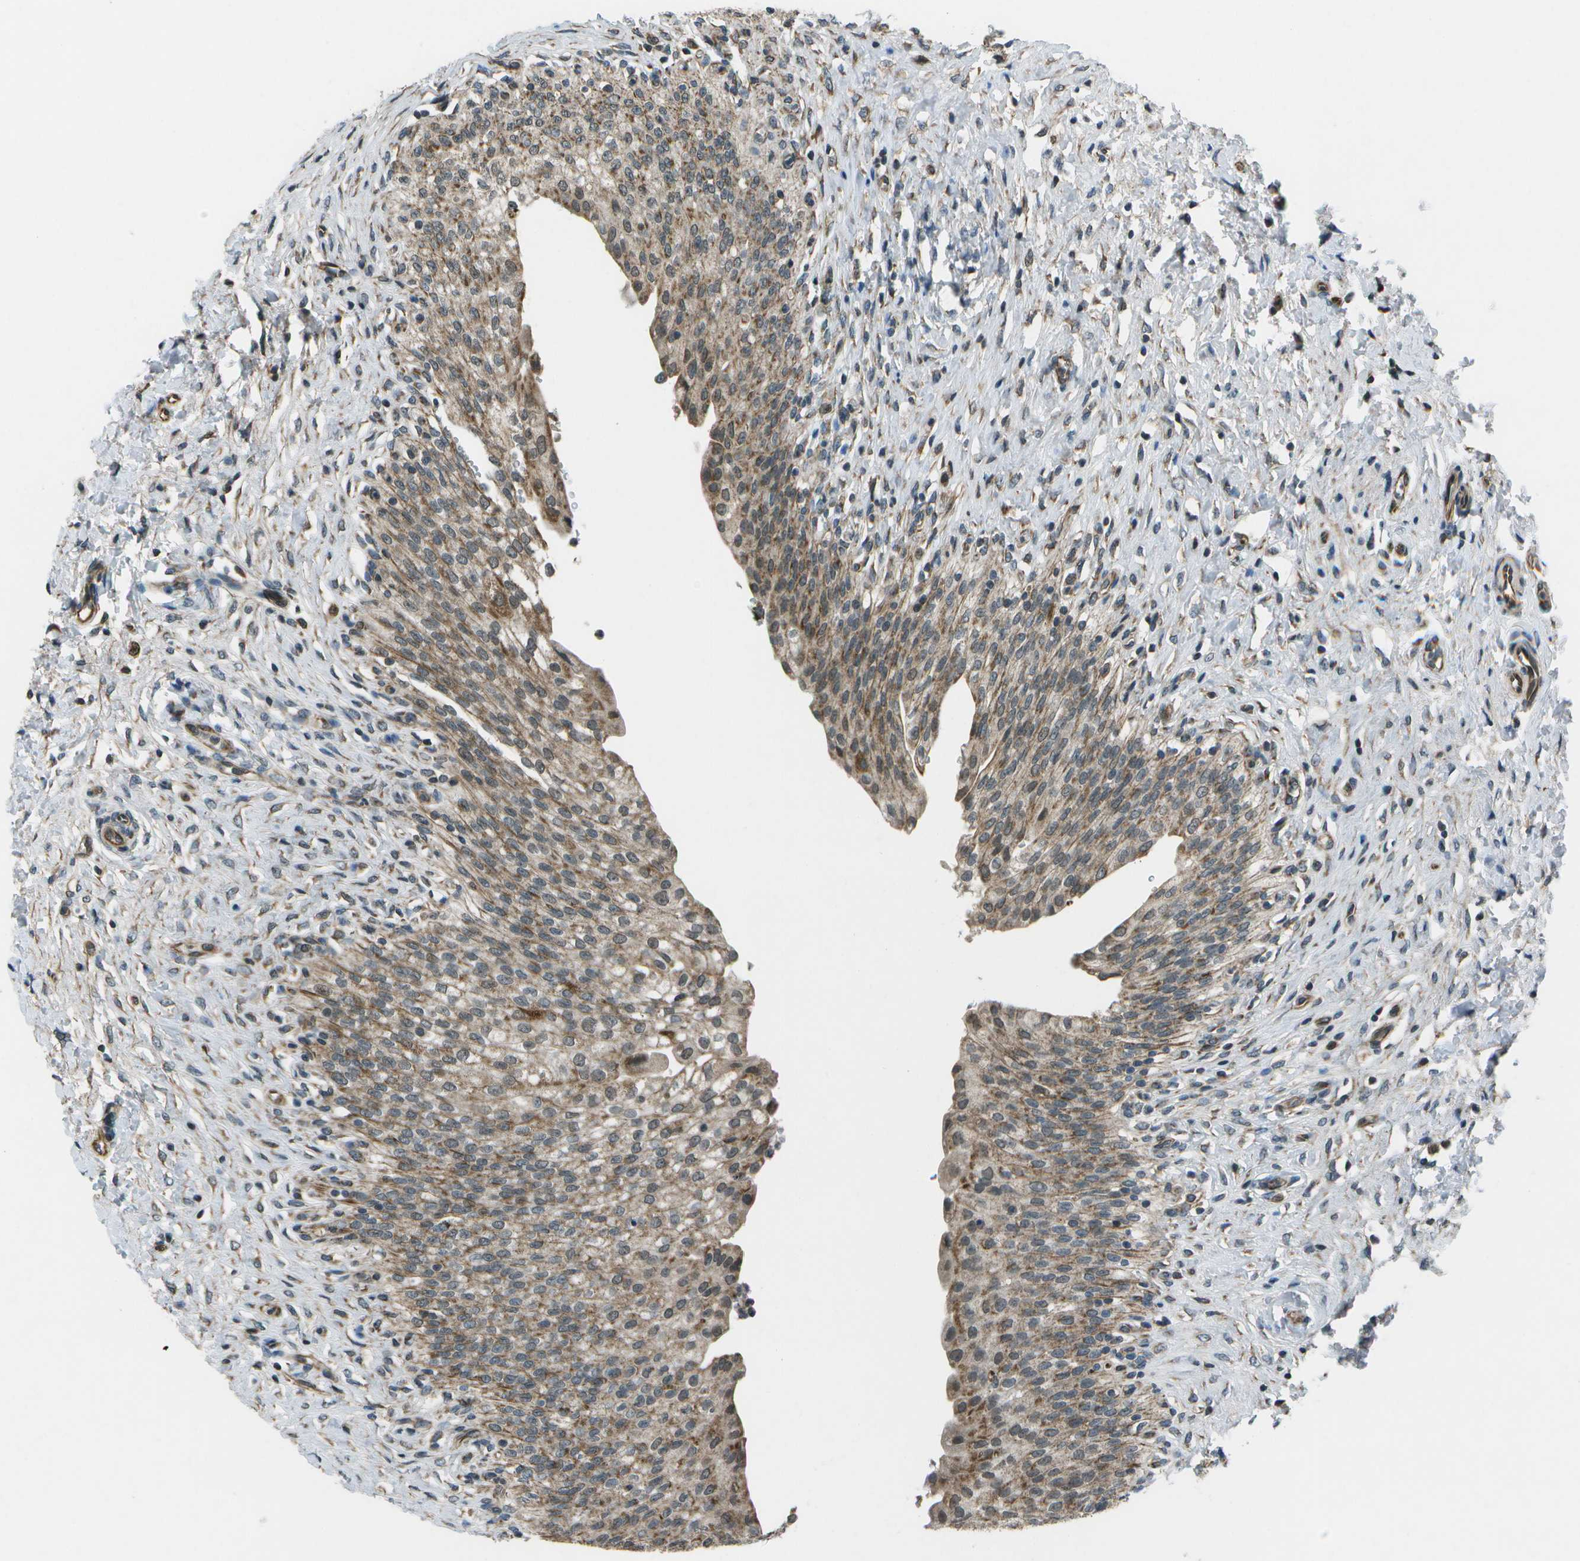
{"staining": {"intensity": "moderate", "quantity": "25%-75%", "location": "cytoplasmic/membranous,nuclear"}, "tissue": "urinary bladder", "cell_type": "Urothelial cells", "image_type": "normal", "snomed": [{"axis": "morphology", "description": "Urothelial carcinoma, High grade"}, {"axis": "topography", "description": "Urinary bladder"}], "caption": "An immunohistochemistry (IHC) micrograph of benign tissue is shown. Protein staining in brown highlights moderate cytoplasmic/membranous,nuclear positivity in urinary bladder within urothelial cells.", "gene": "EIF2AK1", "patient": {"sex": "male", "age": 46}}